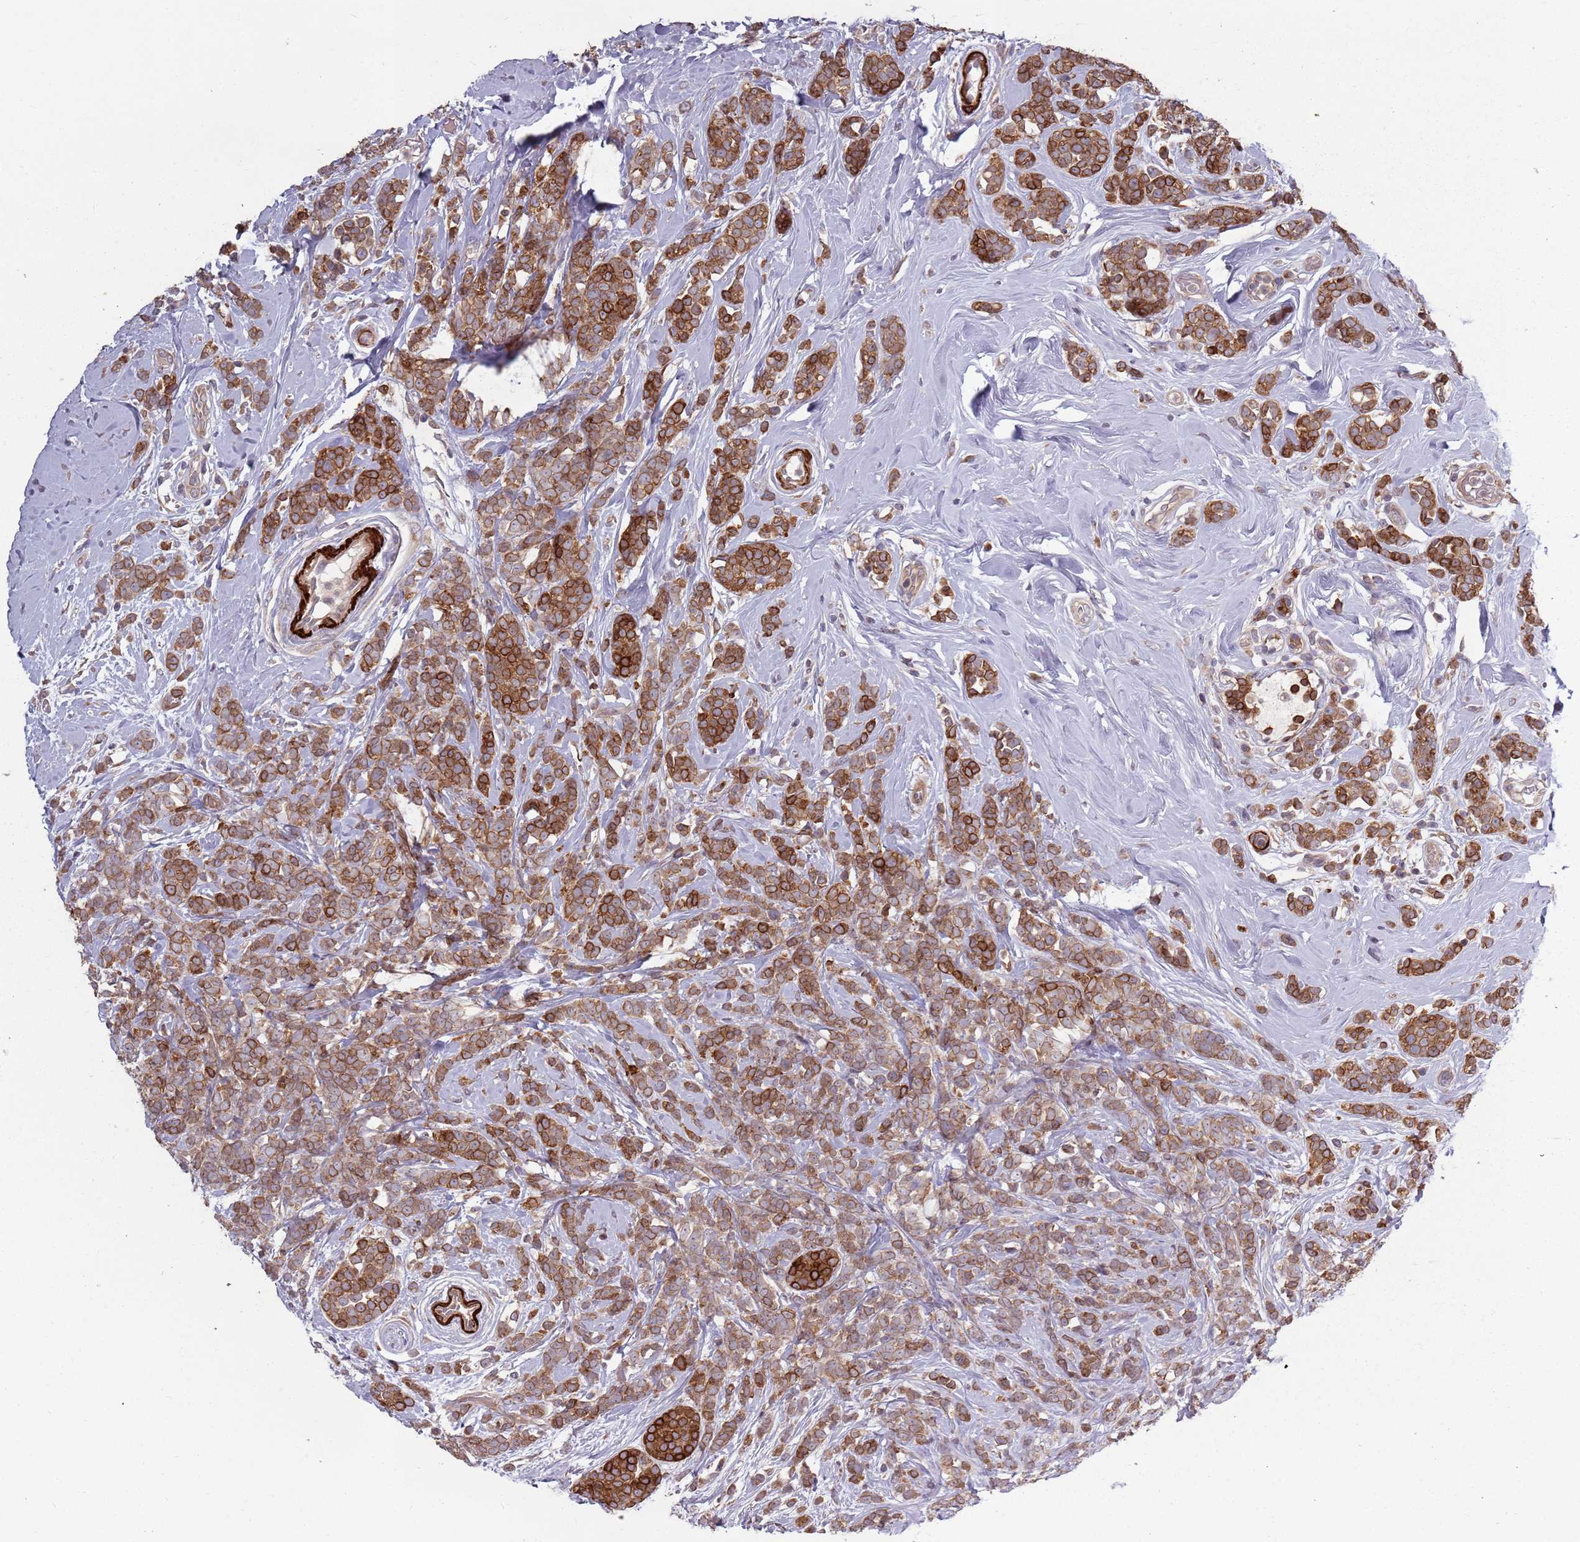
{"staining": {"intensity": "strong", "quantity": ">75%", "location": "cytoplasmic/membranous"}, "tissue": "breast cancer", "cell_type": "Tumor cells", "image_type": "cancer", "snomed": [{"axis": "morphology", "description": "Lobular carcinoma"}, {"axis": "topography", "description": "Breast"}], "caption": "This histopathology image shows breast cancer (lobular carcinoma) stained with immunohistochemistry (IHC) to label a protein in brown. The cytoplasmic/membranous of tumor cells show strong positivity for the protein. Nuclei are counter-stained blue.", "gene": "PLD6", "patient": {"sex": "female", "age": 58}}